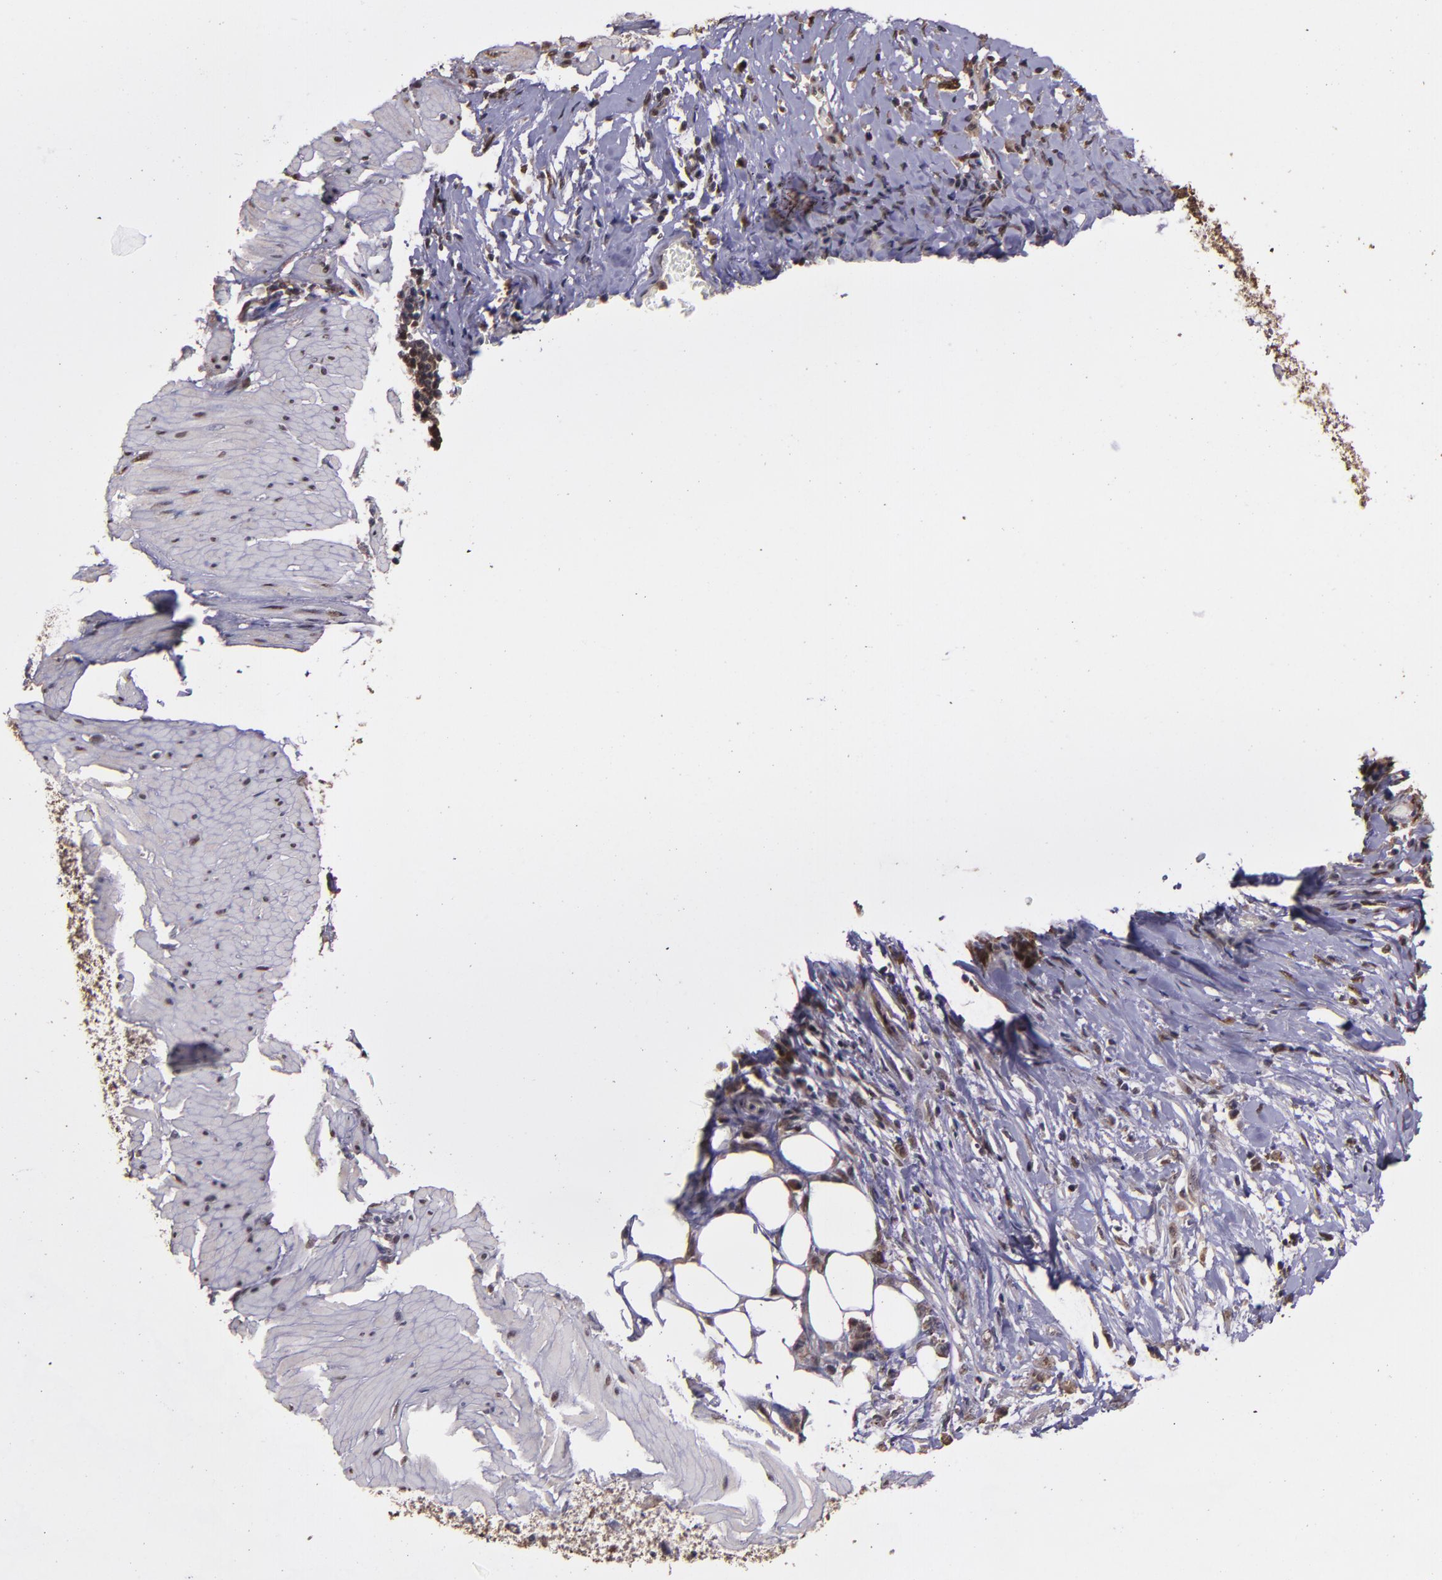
{"staining": {"intensity": "weak", "quantity": "25%-75%", "location": "cytoplasmic/membranous,nuclear"}, "tissue": "stomach cancer", "cell_type": "Tumor cells", "image_type": "cancer", "snomed": [{"axis": "morphology", "description": "Adenocarcinoma, NOS"}, {"axis": "topography", "description": "Stomach, lower"}], "caption": "Protein staining of stomach cancer tissue displays weak cytoplasmic/membranous and nuclear staining in about 25%-75% of tumor cells. Using DAB (brown) and hematoxylin (blue) stains, captured at high magnification using brightfield microscopy.", "gene": "SERPINF2", "patient": {"sex": "male", "age": 88}}